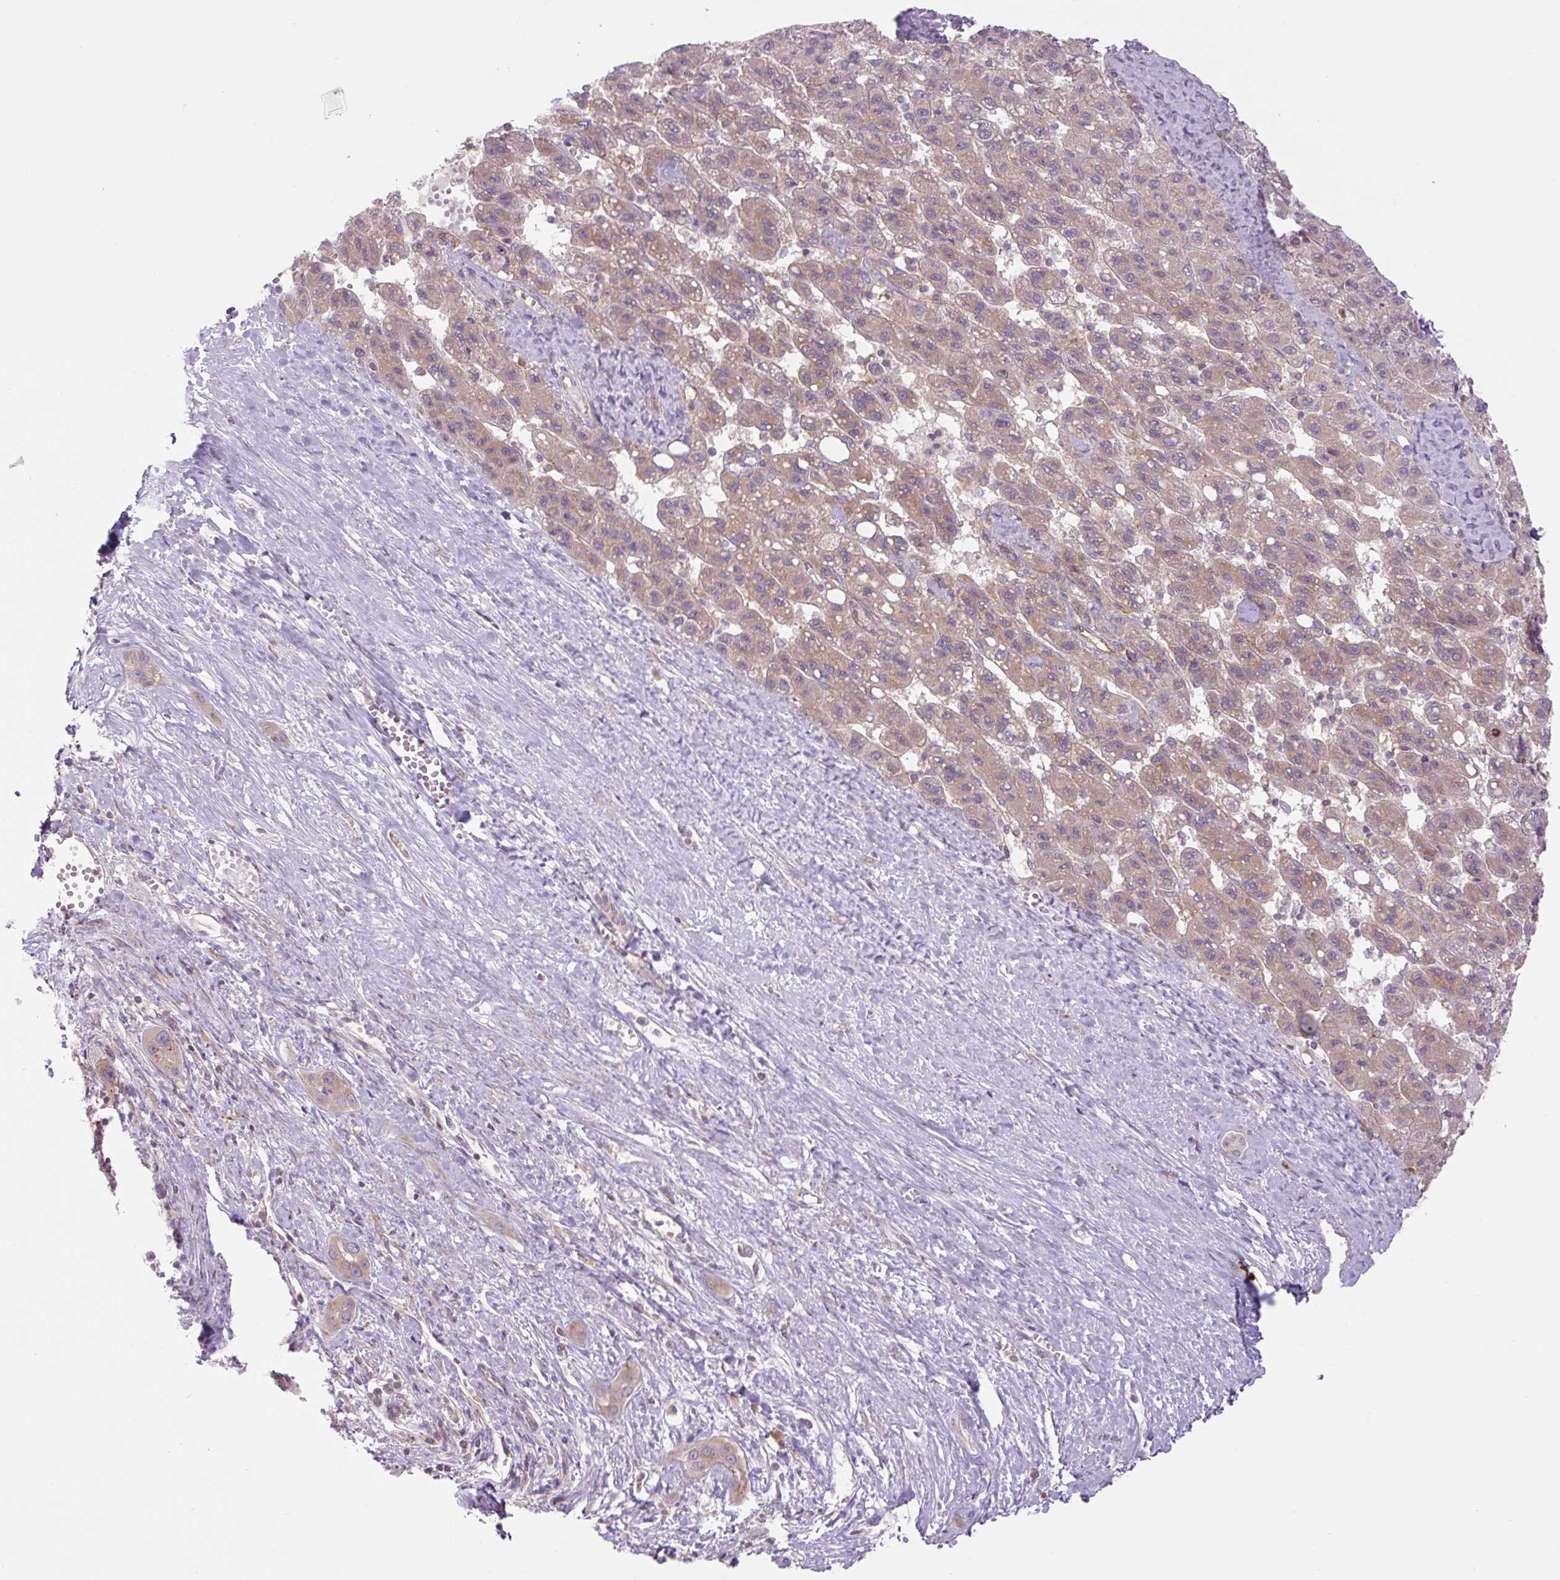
{"staining": {"intensity": "weak", "quantity": ">75%", "location": "cytoplasmic/membranous"}, "tissue": "liver cancer", "cell_type": "Tumor cells", "image_type": "cancer", "snomed": [{"axis": "morphology", "description": "Carcinoma, Hepatocellular, NOS"}, {"axis": "topography", "description": "Liver"}], "caption": "Immunohistochemical staining of liver cancer shows weak cytoplasmic/membranous protein expression in approximately >75% of tumor cells.", "gene": "MINK1", "patient": {"sex": "female", "age": 82}}